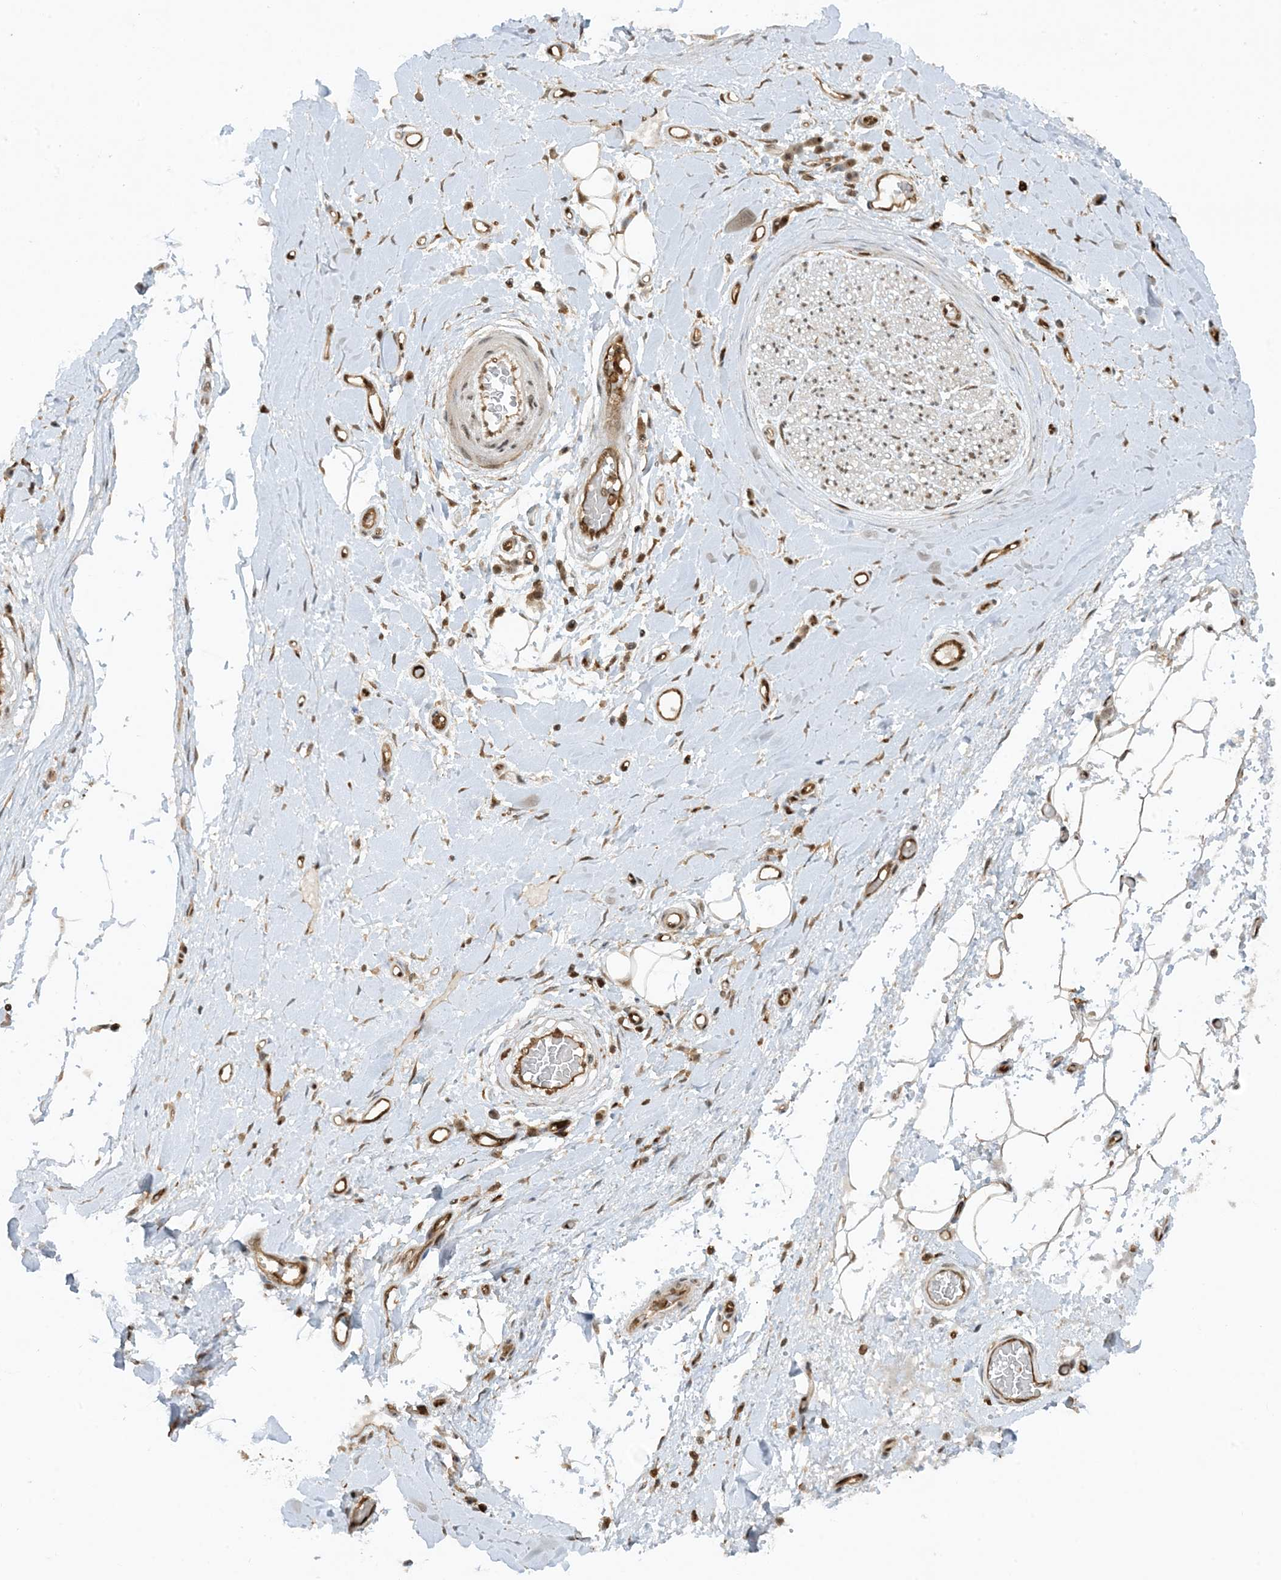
{"staining": {"intensity": "moderate", "quantity": "25%-75%", "location": "cytoplasmic/membranous"}, "tissue": "adipose tissue", "cell_type": "Adipocytes", "image_type": "normal", "snomed": [{"axis": "morphology", "description": "Normal tissue, NOS"}, {"axis": "morphology", "description": "Adenocarcinoma, NOS"}, {"axis": "topography", "description": "Esophagus"}, {"axis": "topography", "description": "Stomach, upper"}, {"axis": "topography", "description": "Peripheral nerve tissue"}], "caption": "Protein expression by IHC shows moderate cytoplasmic/membranous positivity in about 25%-75% of adipocytes in benign adipose tissue. Nuclei are stained in blue.", "gene": "CERT1", "patient": {"sex": "male", "age": 62}}